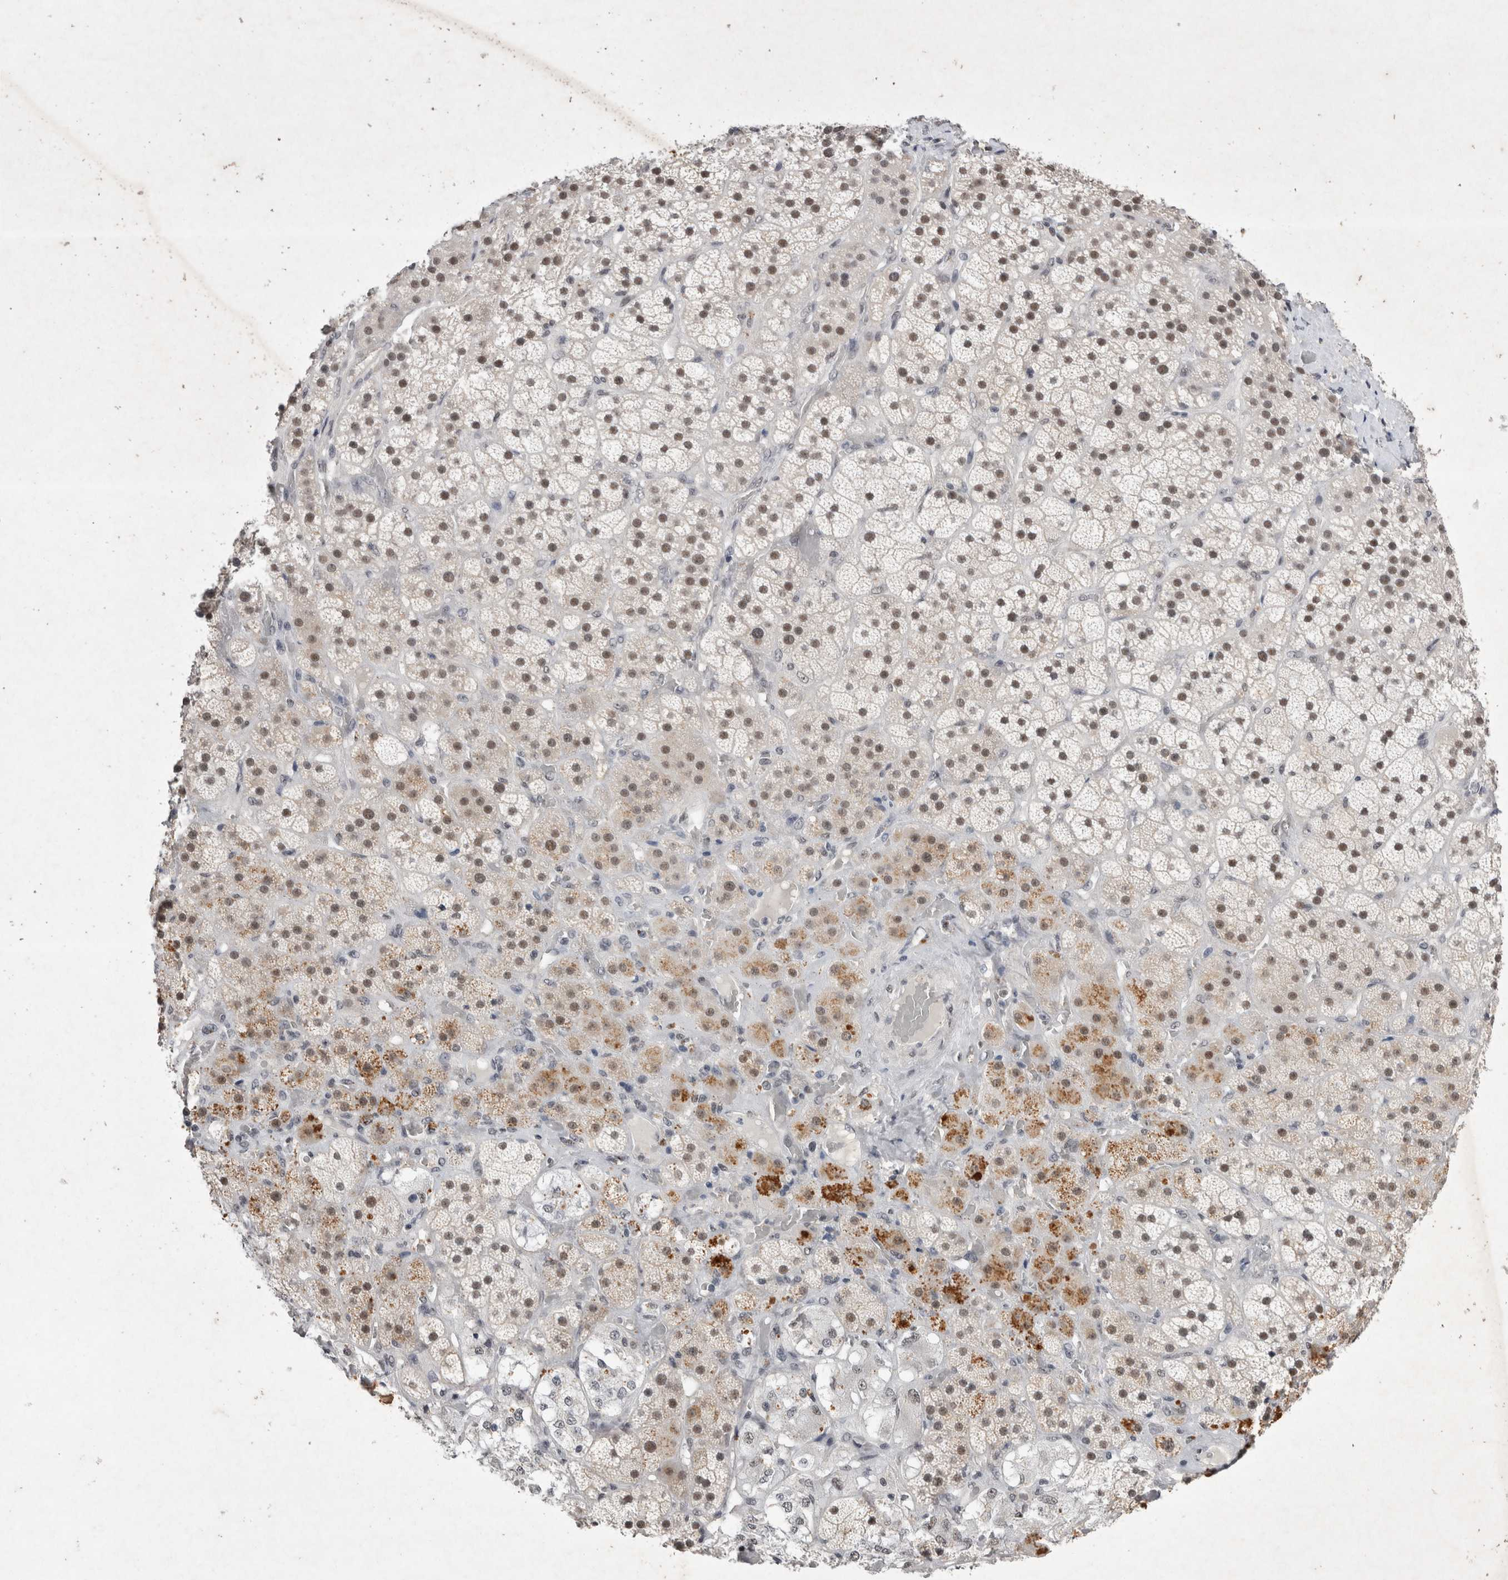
{"staining": {"intensity": "moderate", "quantity": ">75%", "location": "cytoplasmic/membranous,nuclear"}, "tissue": "adrenal gland", "cell_type": "Glandular cells", "image_type": "normal", "snomed": [{"axis": "morphology", "description": "Normal tissue, NOS"}, {"axis": "topography", "description": "Adrenal gland"}], "caption": "Normal adrenal gland exhibits moderate cytoplasmic/membranous,nuclear positivity in about >75% of glandular cells The staining was performed using DAB (3,3'-diaminobenzidine), with brown indicating positive protein expression. Nuclei are stained blue with hematoxylin..", "gene": "RBM6", "patient": {"sex": "male", "age": 57}}